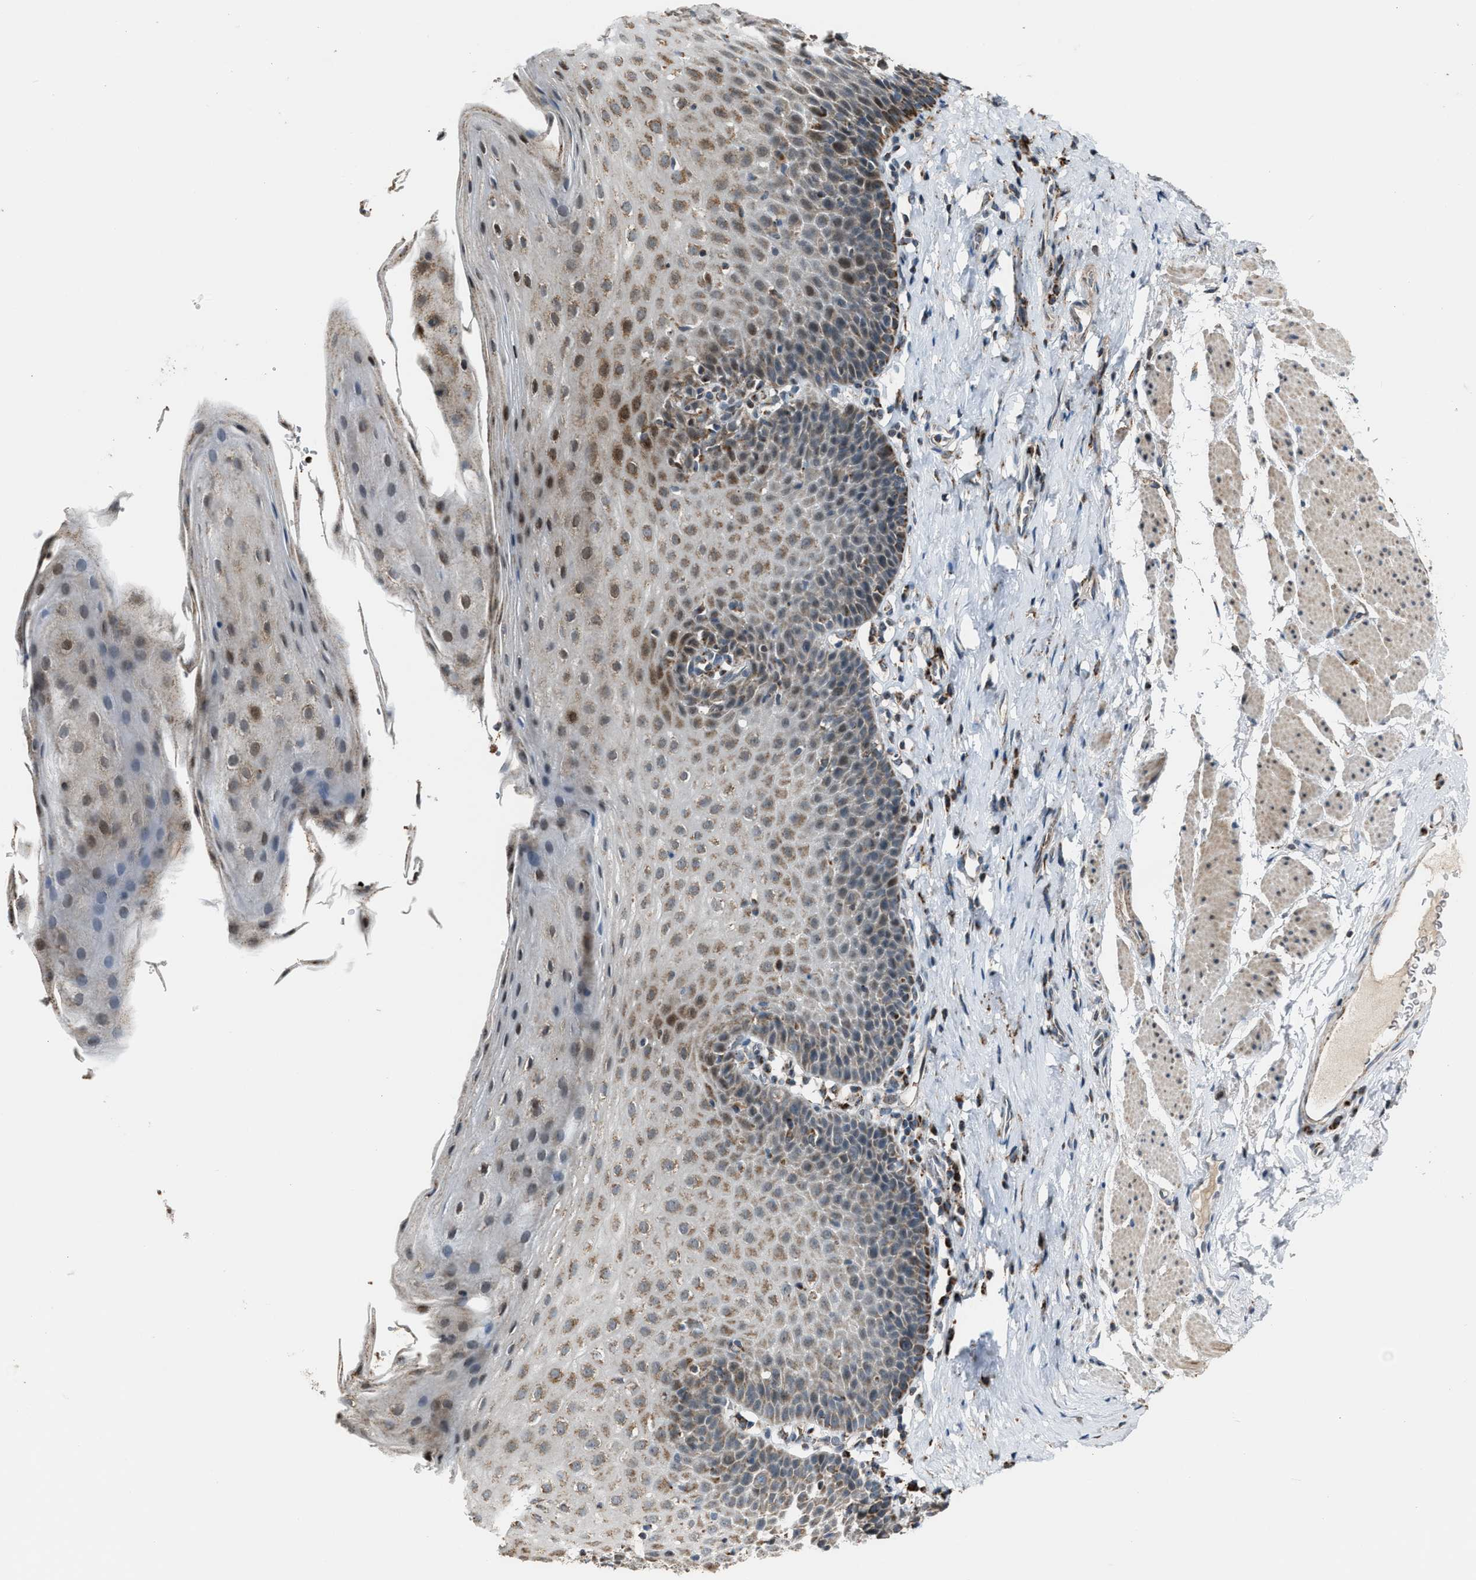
{"staining": {"intensity": "moderate", "quantity": "25%-75%", "location": "cytoplasmic/membranous"}, "tissue": "esophagus", "cell_type": "Squamous epithelial cells", "image_type": "normal", "snomed": [{"axis": "morphology", "description": "Normal tissue, NOS"}, {"axis": "topography", "description": "Esophagus"}], "caption": "Squamous epithelial cells show moderate cytoplasmic/membranous expression in approximately 25%-75% of cells in unremarkable esophagus.", "gene": "CHN2", "patient": {"sex": "female", "age": 61}}